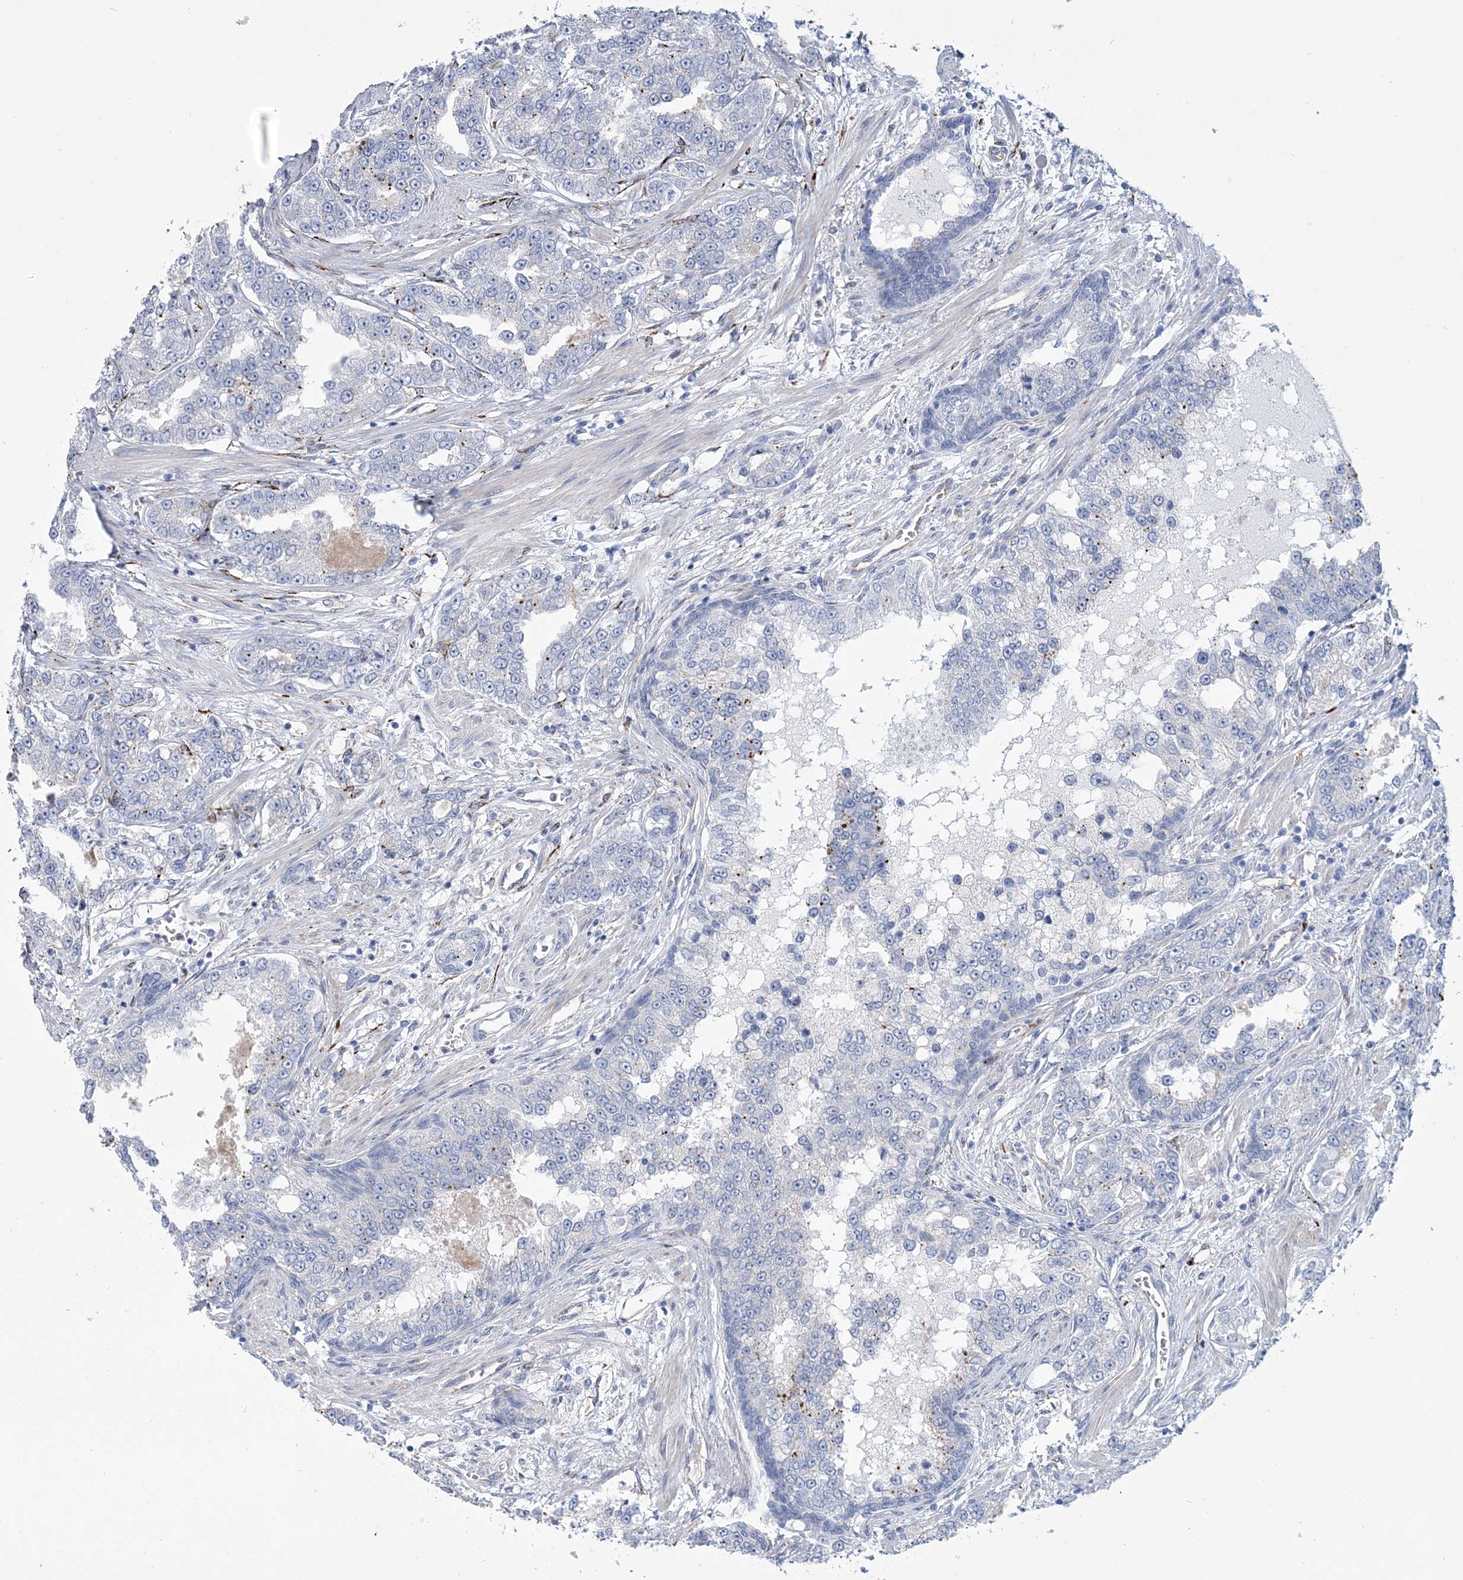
{"staining": {"intensity": "negative", "quantity": "none", "location": "none"}, "tissue": "prostate cancer", "cell_type": "Tumor cells", "image_type": "cancer", "snomed": [{"axis": "morphology", "description": "Normal tissue, NOS"}, {"axis": "morphology", "description": "Adenocarcinoma, High grade"}, {"axis": "topography", "description": "Prostate"}], "caption": "Tumor cells show no significant protein positivity in prostate cancer.", "gene": "RAB11FIP5", "patient": {"sex": "male", "age": 83}}